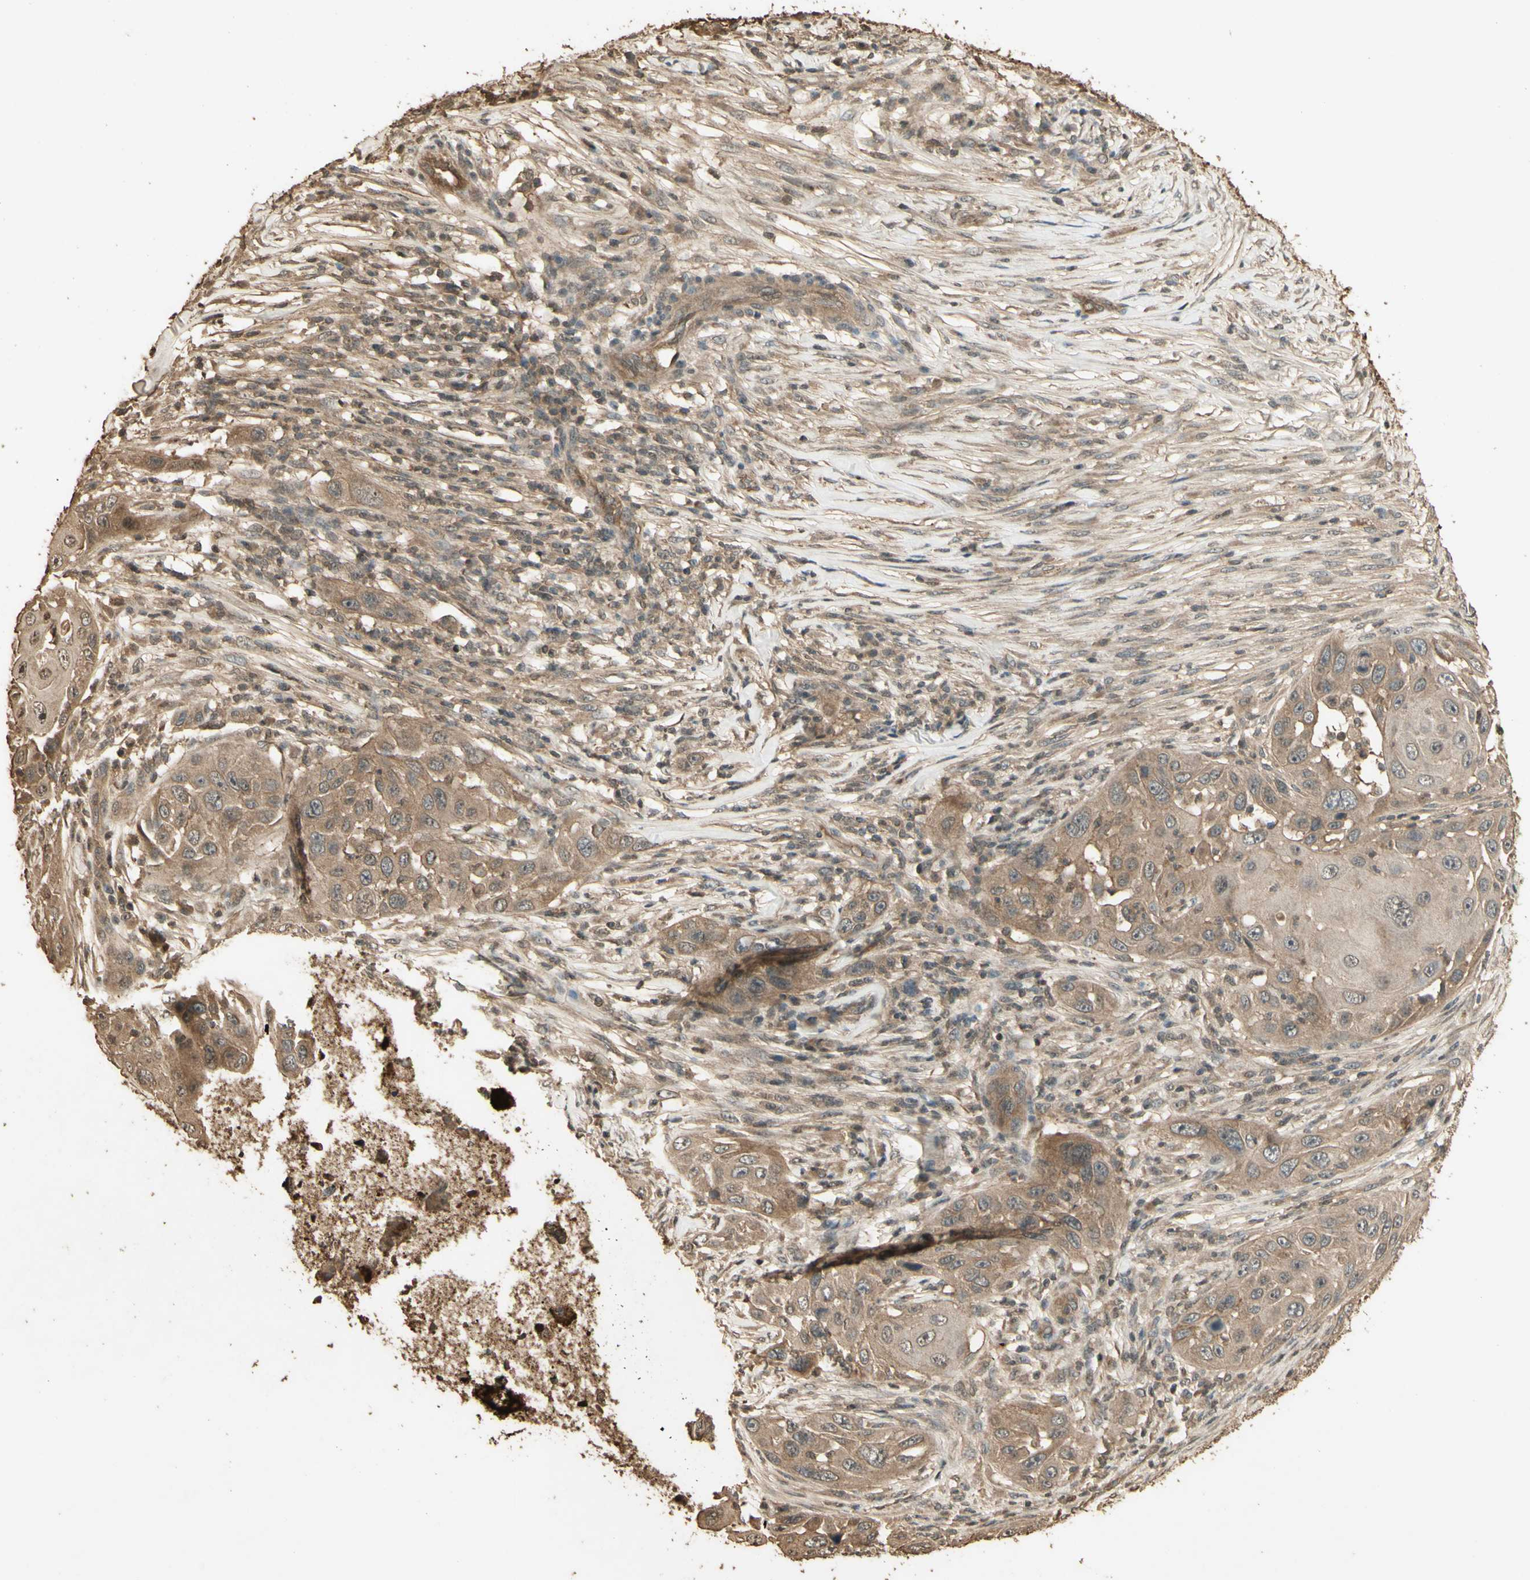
{"staining": {"intensity": "moderate", "quantity": ">75%", "location": "cytoplasmic/membranous"}, "tissue": "skin cancer", "cell_type": "Tumor cells", "image_type": "cancer", "snomed": [{"axis": "morphology", "description": "Squamous cell carcinoma, NOS"}, {"axis": "topography", "description": "Skin"}], "caption": "Moderate cytoplasmic/membranous staining is identified in about >75% of tumor cells in squamous cell carcinoma (skin).", "gene": "SMAD9", "patient": {"sex": "female", "age": 44}}